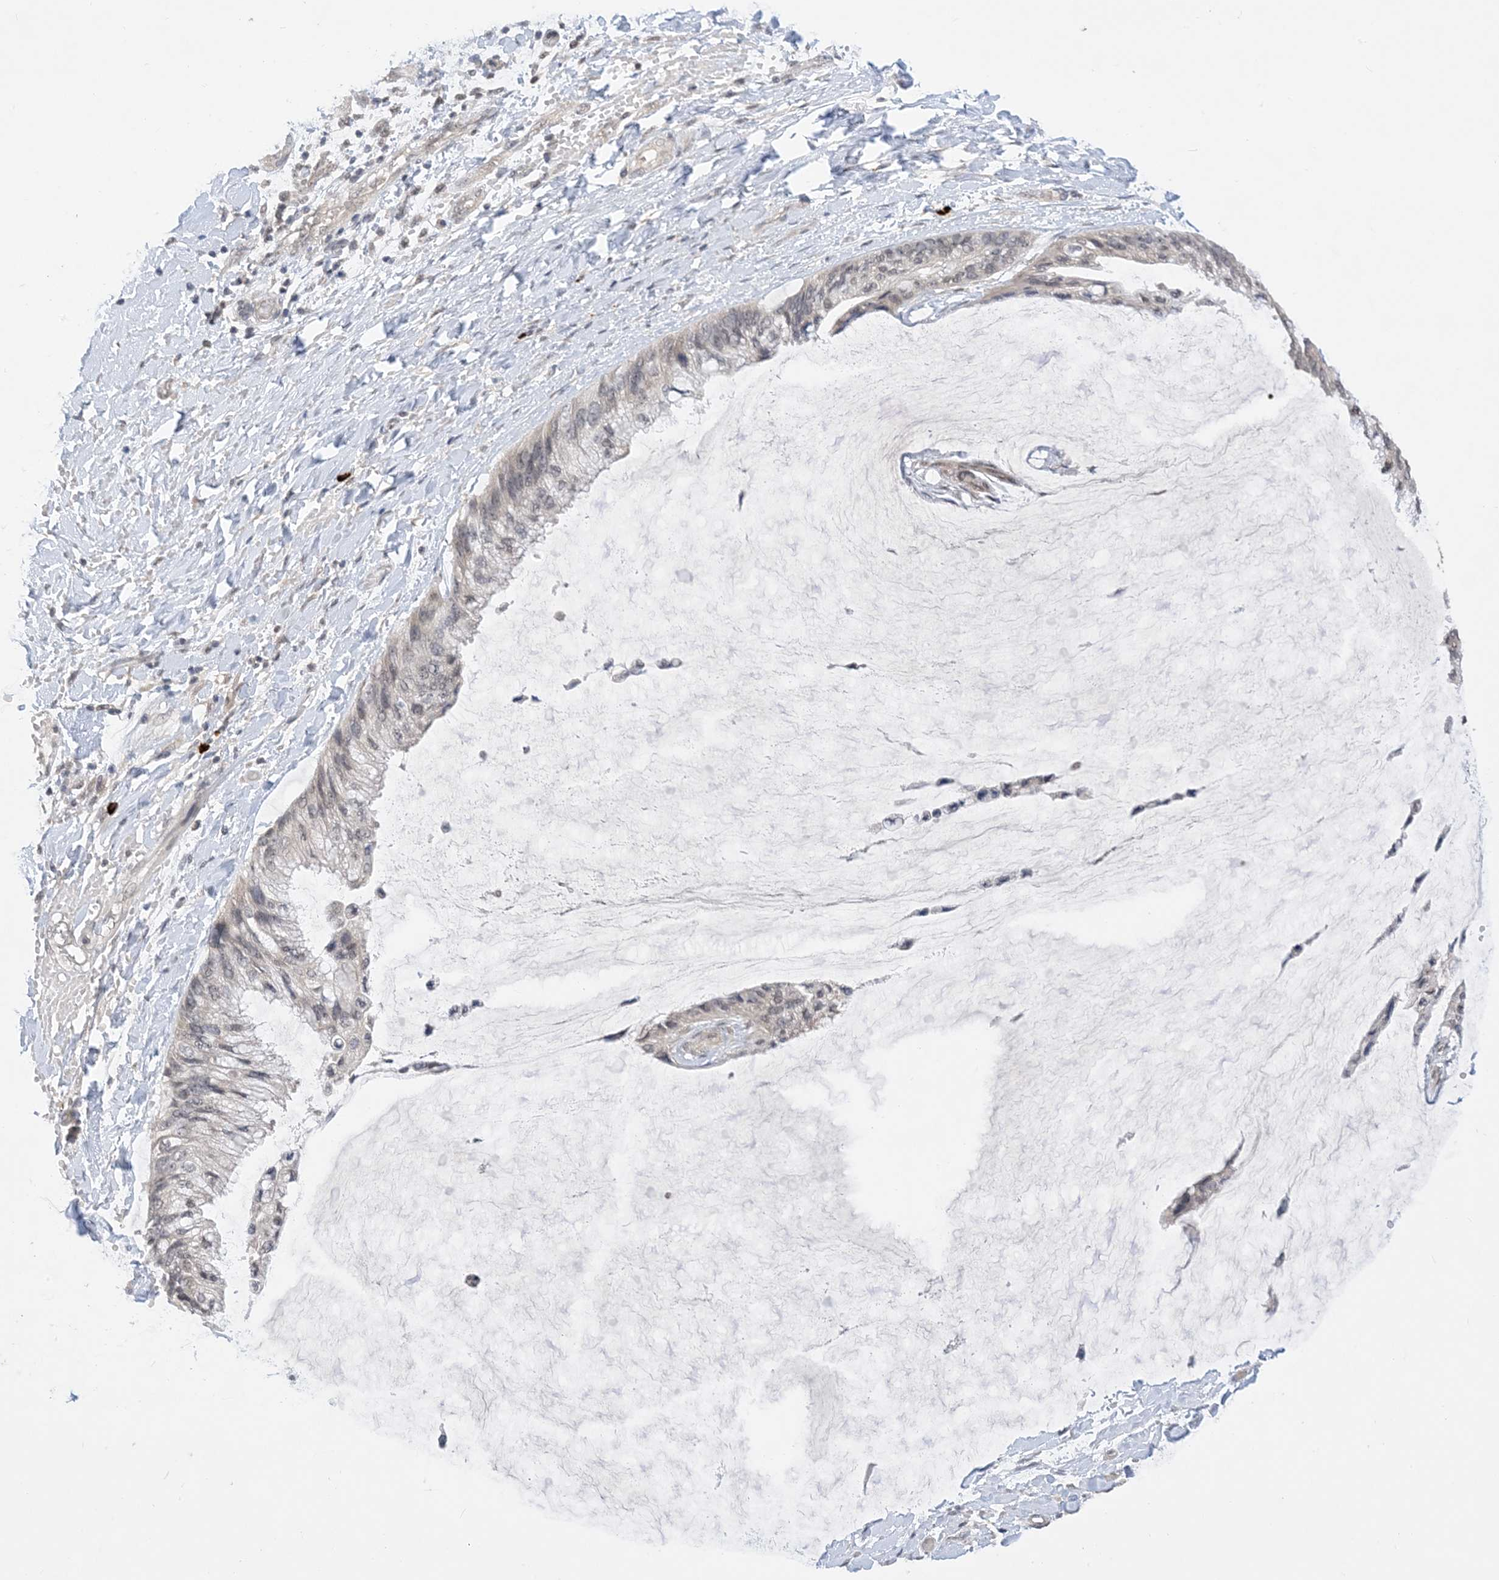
{"staining": {"intensity": "negative", "quantity": "none", "location": "none"}, "tissue": "ovarian cancer", "cell_type": "Tumor cells", "image_type": "cancer", "snomed": [{"axis": "morphology", "description": "Cystadenocarcinoma, mucinous, NOS"}, {"axis": "topography", "description": "Ovary"}], "caption": "Immunohistochemistry (IHC) histopathology image of ovarian cancer stained for a protein (brown), which shows no staining in tumor cells.", "gene": "RANBP9", "patient": {"sex": "female", "age": 39}}